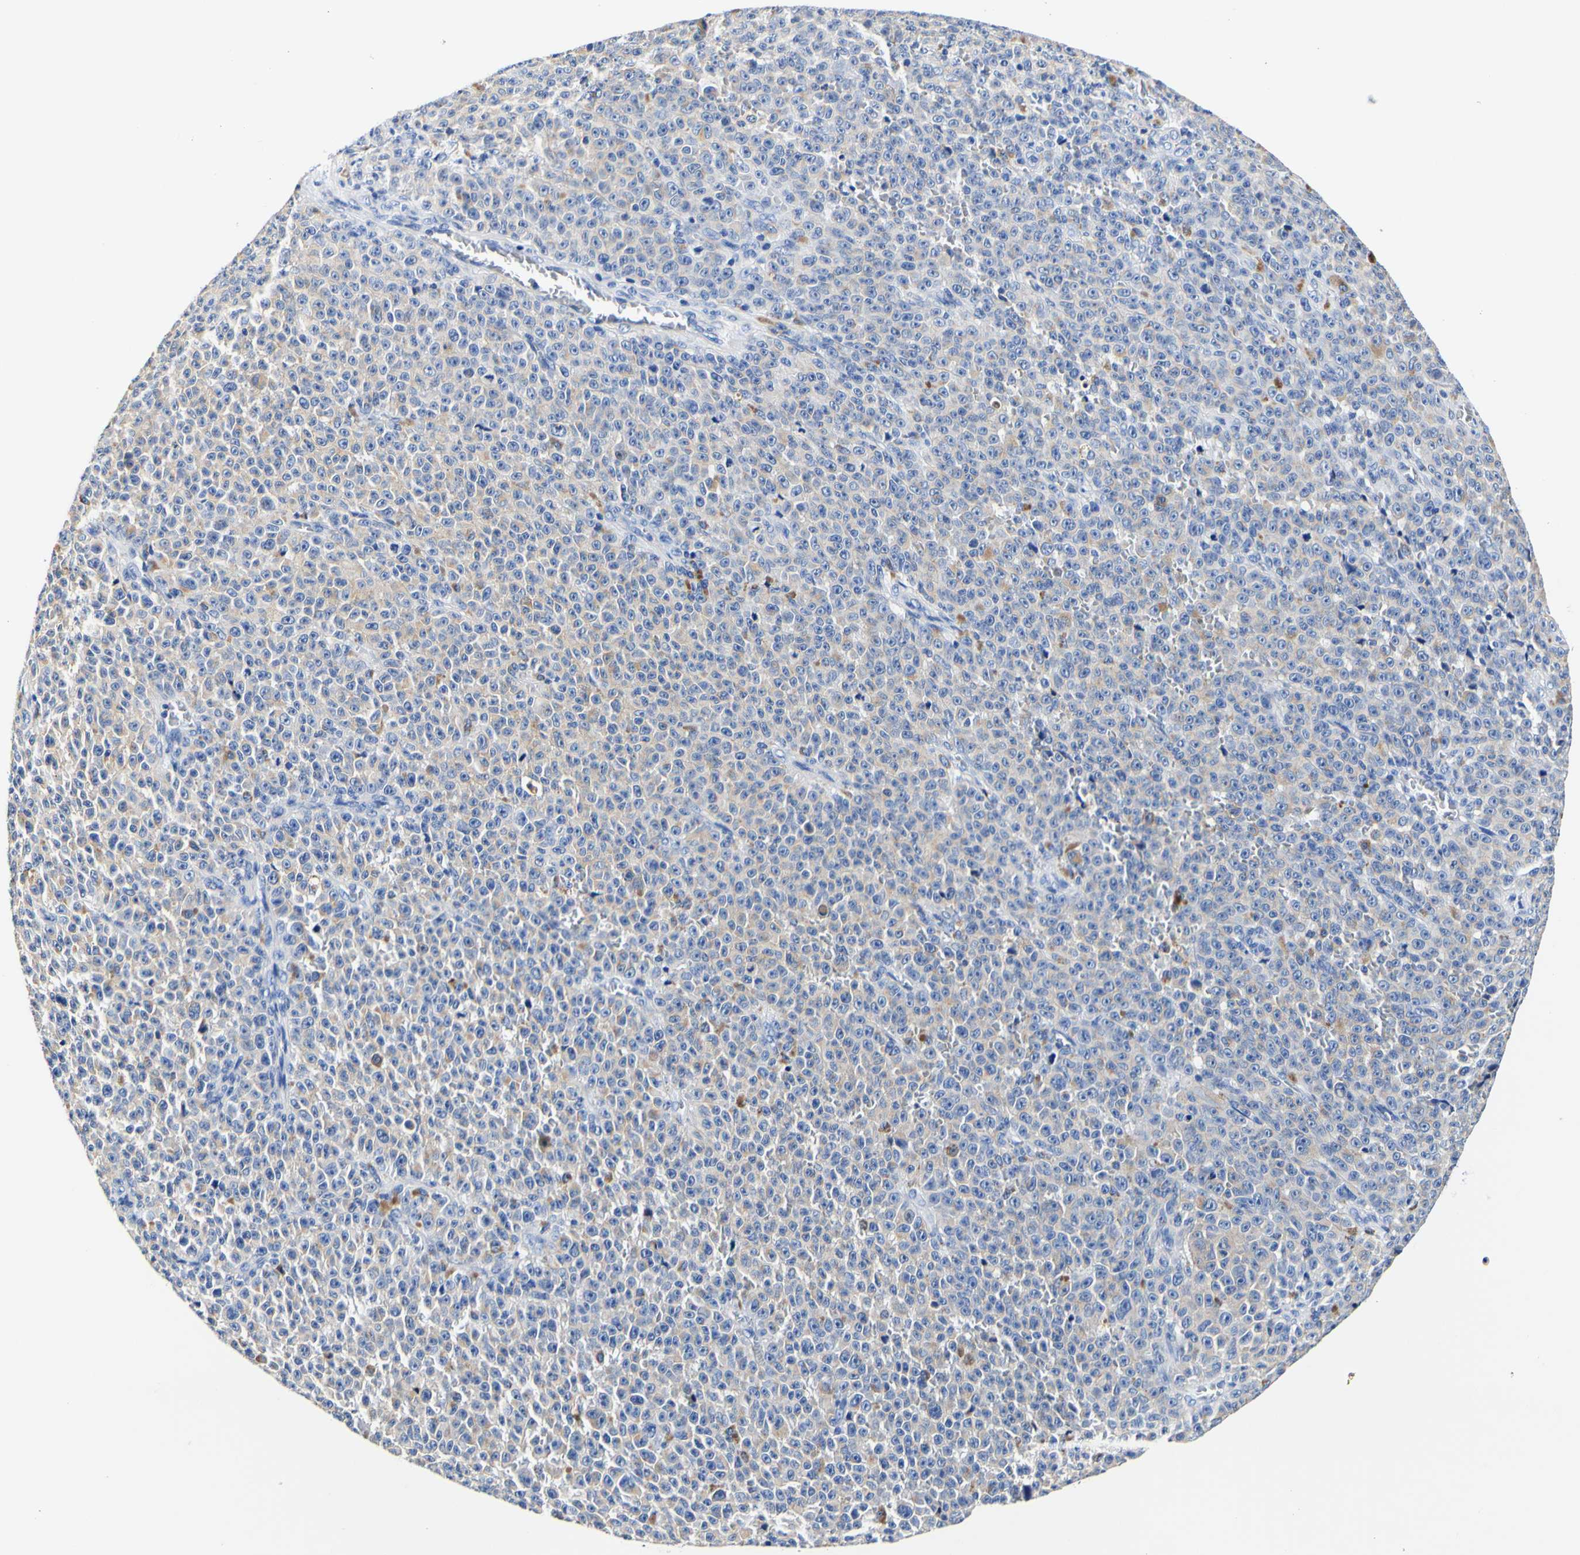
{"staining": {"intensity": "weak", "quantity": "25%-75%", "location": "cytoplasmic/membranous"}, "tissue": "melanoma", "cell_type": "Tumor cells", "image_type": "cancer", "snomed": [{"axis": "morphology", "description": "Malignant melanoma, NOS"}, {"axis": "topography", "description": "Skin"}], "caption": "IHC (DAB) staining of human melanoma shows weak cytoplasmic/membranous protein expression in about 25%-75% of tumor cells. Immunohistochemistry (ihc) stains the protein of interest in brown and the nuclei are stained blue.", "gene": "CAMK4", "patient": {"sex": "female", "age": 82}}